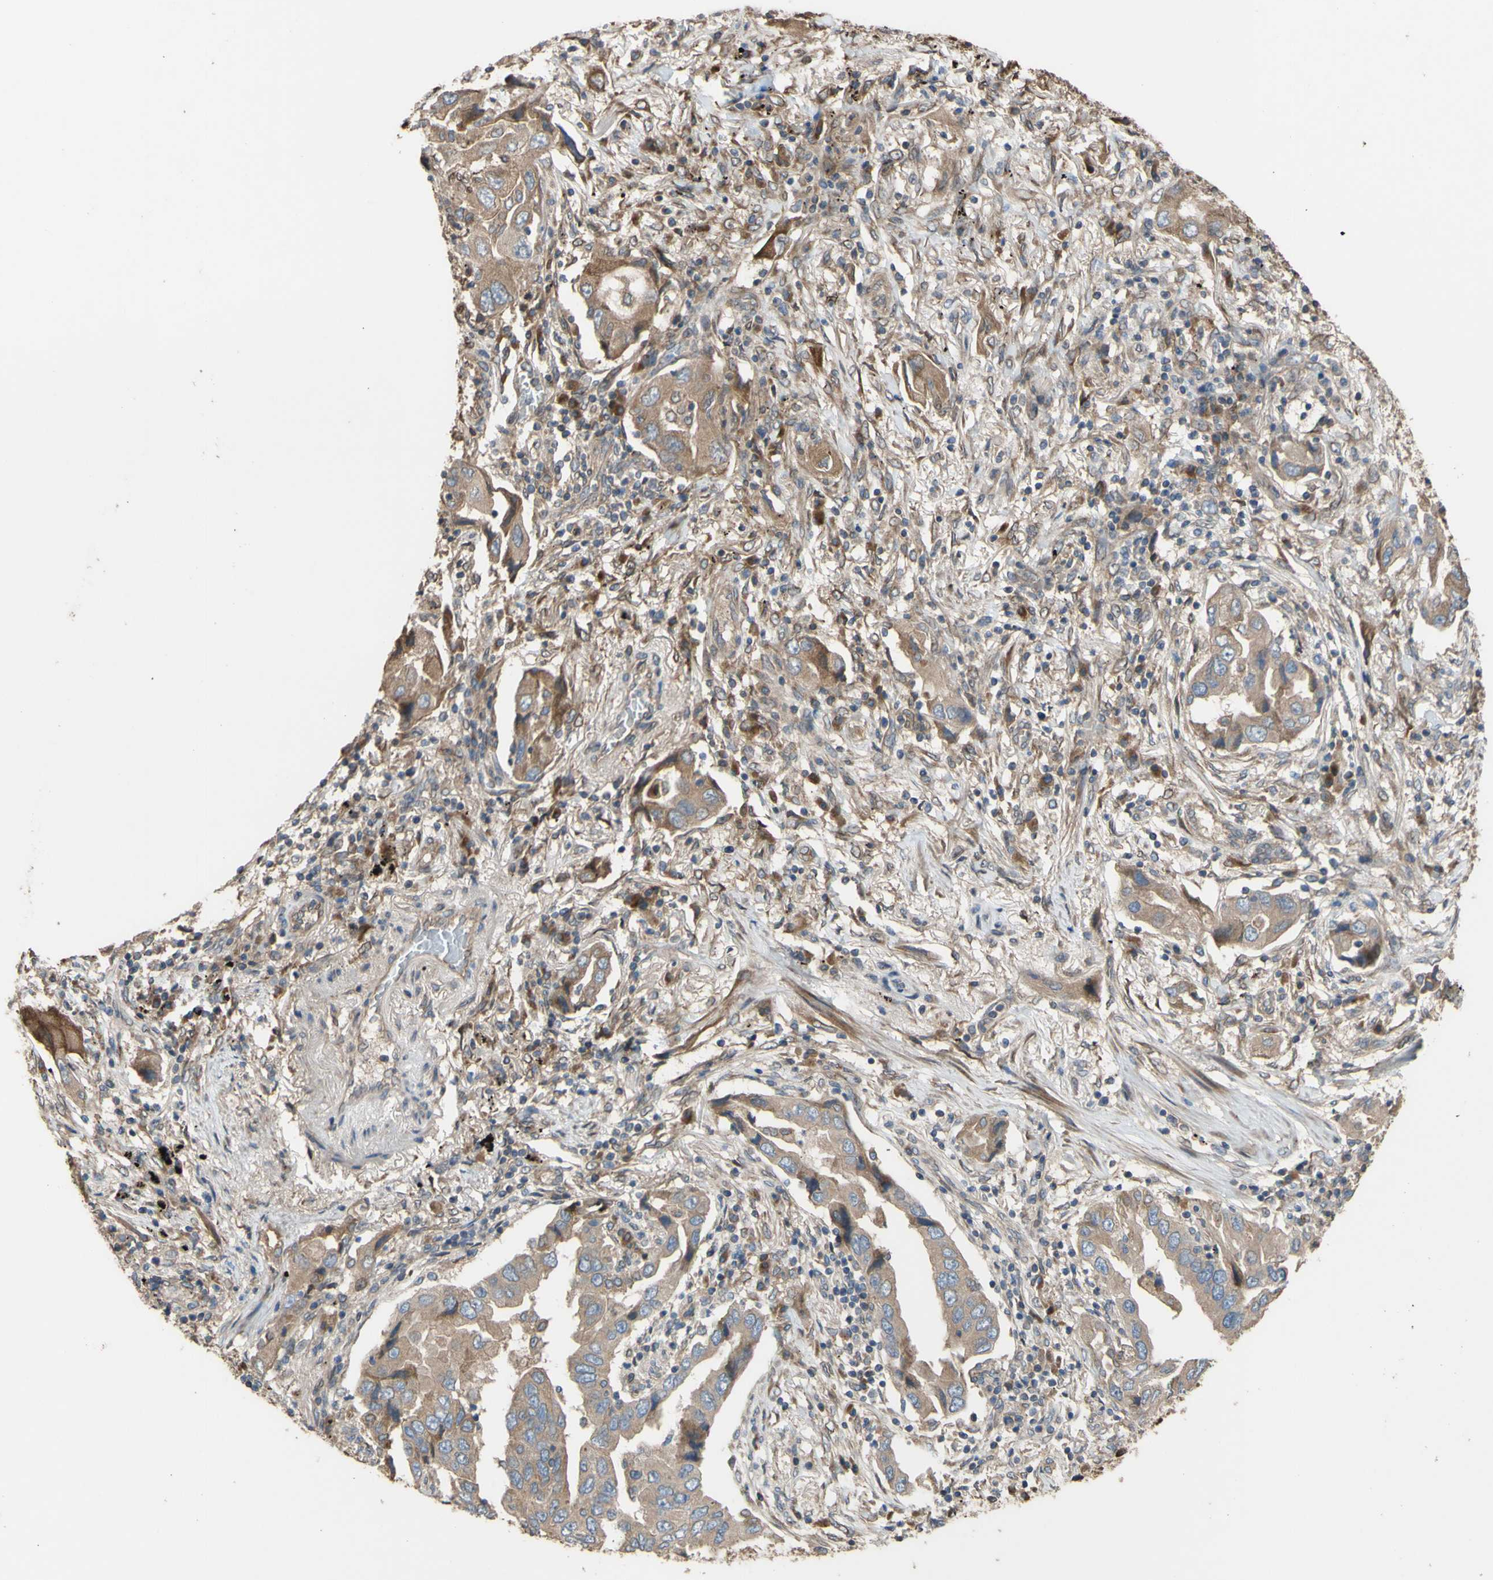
{"staining": {"intensity": "moderate", "quantity": ">75%", "location": "cytoplasmic/membranous"}, "tissue": "lung cancer", "cell_type": "Tumor cells", "image_type": "cancer", "snomed": [{"axis": "morphology", "description": "Adenocarcinoma, NOS"}, {"axis": "topography", "description": "Lung"}], "caption": "This histopathology image displays immunohistochemistry staining of lung cancer, with medium moderate cytoplasmic/membranous positivity in approximately >75% of tumor cells.", "gene": "NECTIN3", "patient": {"sex": "female", "age": 65}}